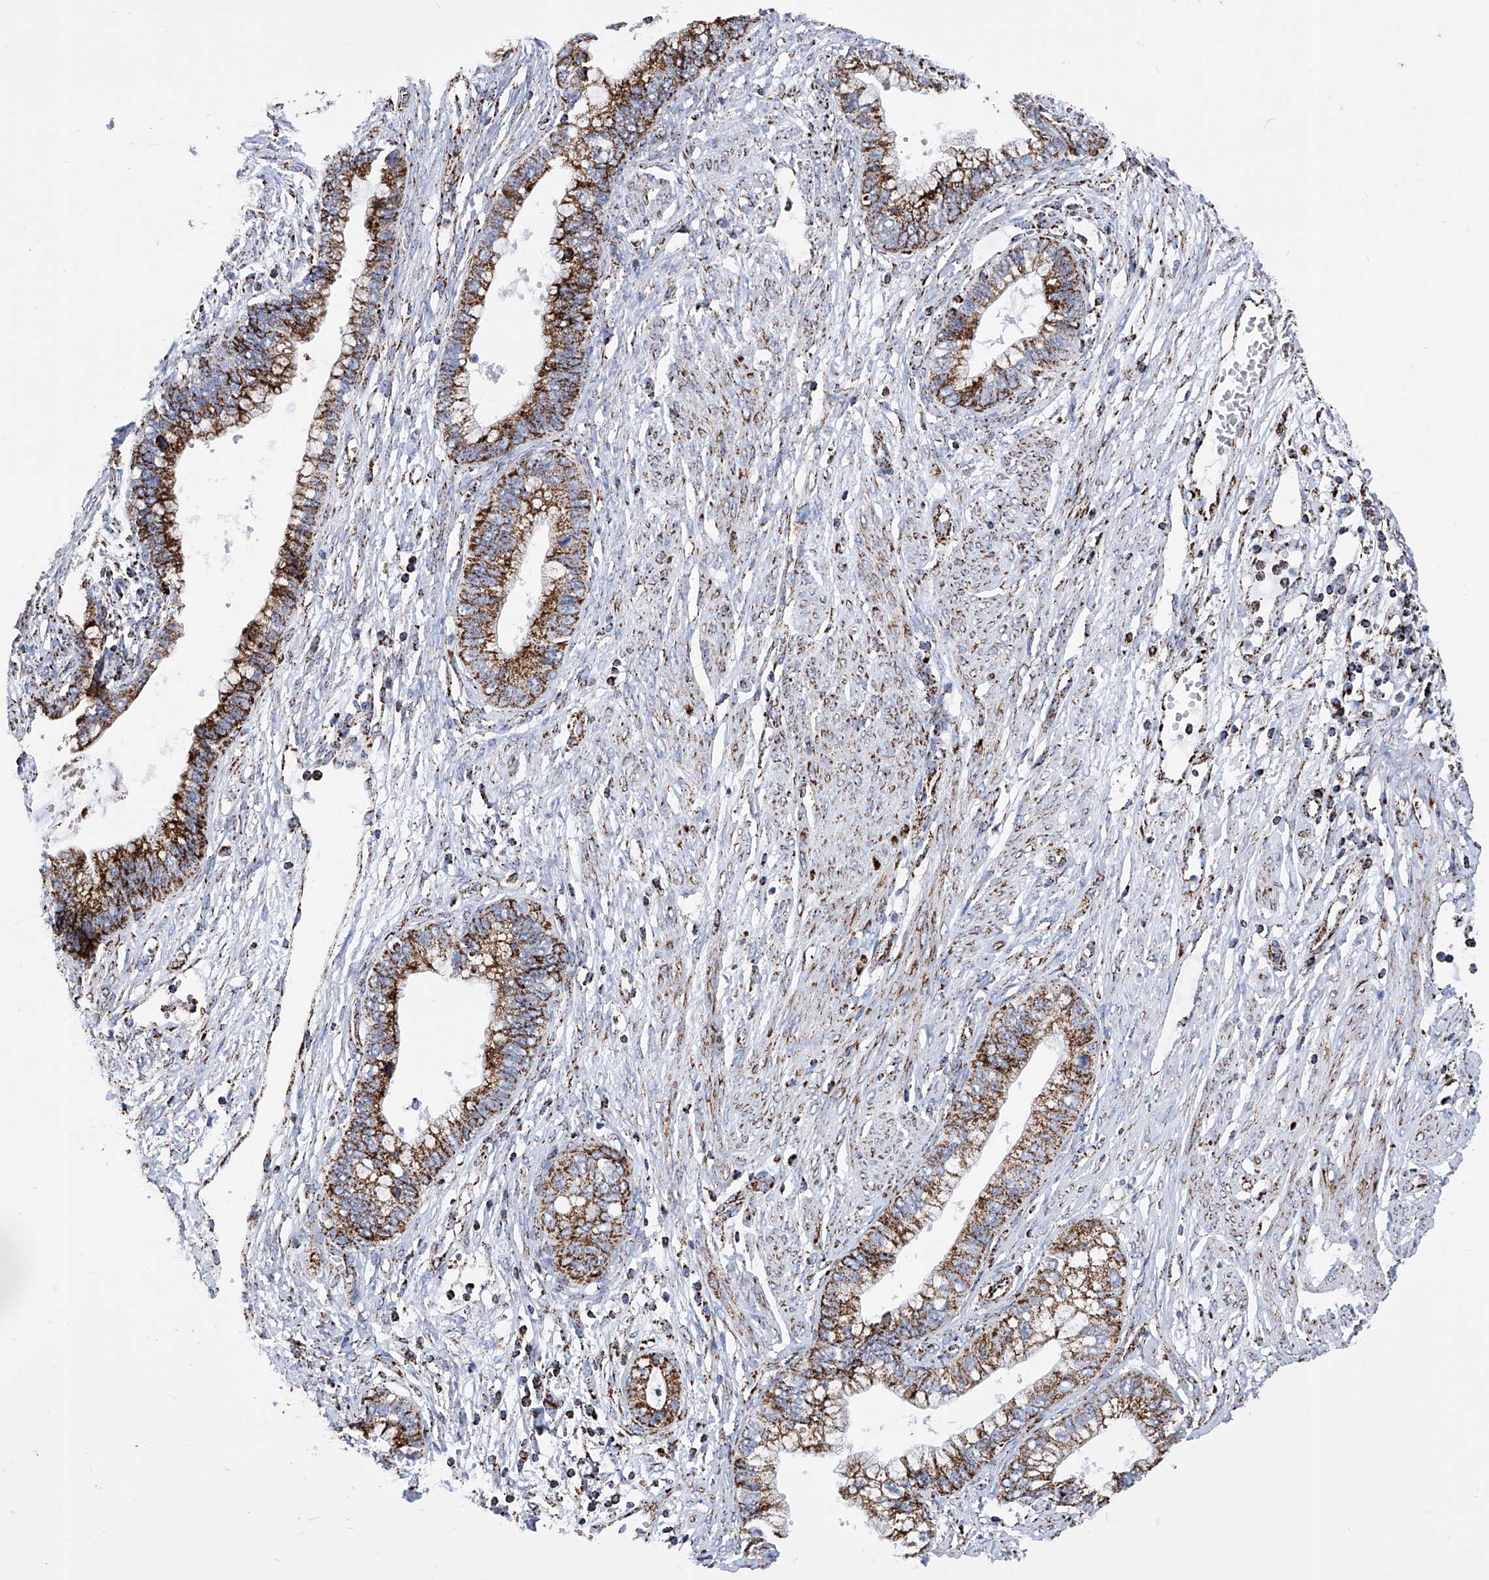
{"staining": {"intensity": "strong", "quantity": ">75%", "location": "cytoplasmic/membranous"}, "tissue": "cervical cancer", "cell_type": "Tumor cells", "image_type": "cancer", "snomed": [{"axis": "morphology", "description": "Adenocarcinoma, NOS"}, {"axis": "topography", "description": "Cervix"}], "caption": "A high-resolution histopathology image shows immunohistochemistry staining of cervical adenocarcinoma, which shows strong cytoplasmic/membranous positivity in about >75% of tumor cells.", "gene": "ATP5PF", "patient": {"sex": "female", "age": 44}}